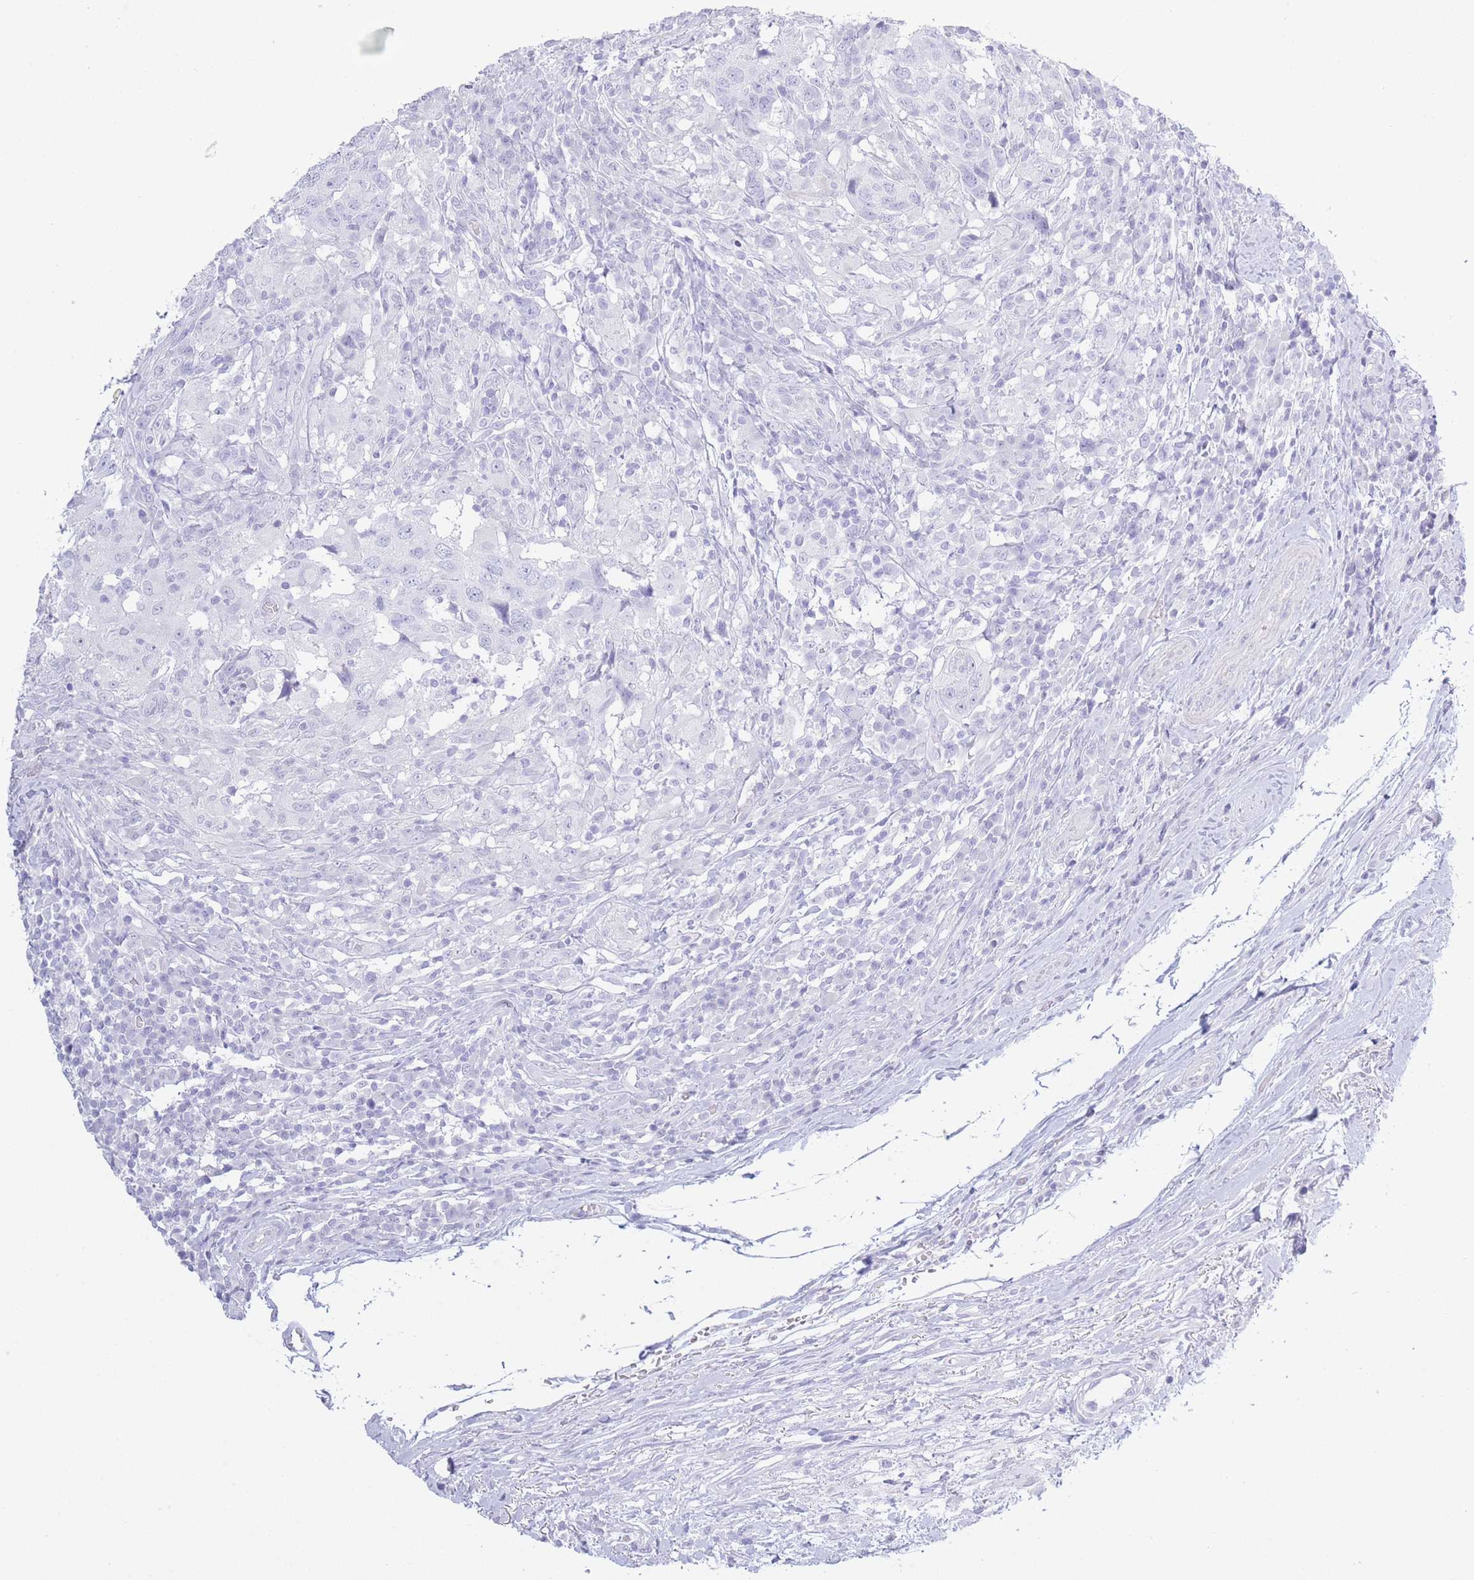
{"staining": {"intensity": "negative", "quantity": "none", "location": "none"}, "tissue": "head and neck cancer", "cell_type": "Tumor cells", "image_type": "cancer", "snomed": [{"axis": "morphology", "description": "Normal tissue, NOS"}, {"axis": "morphology", "description": "Squamous cell carcinoma, NOS"}, {"axis": "topography", "description": "Skeletal muscle"}, {"axis": "topography", "description": "Vascular tissue"}, {"axis": "topography", "description": "Peripheral nerve tissue"}, {"axis": "topography", "description": "Head-Neck"}], "caption": "Head and neck cancer (squamous cell carcinoma) stained for a protein using immunohistochemistry displays no expression tumor cells.", "gene": "PKLR", "patient": {"sex": "male", "age": 66}}